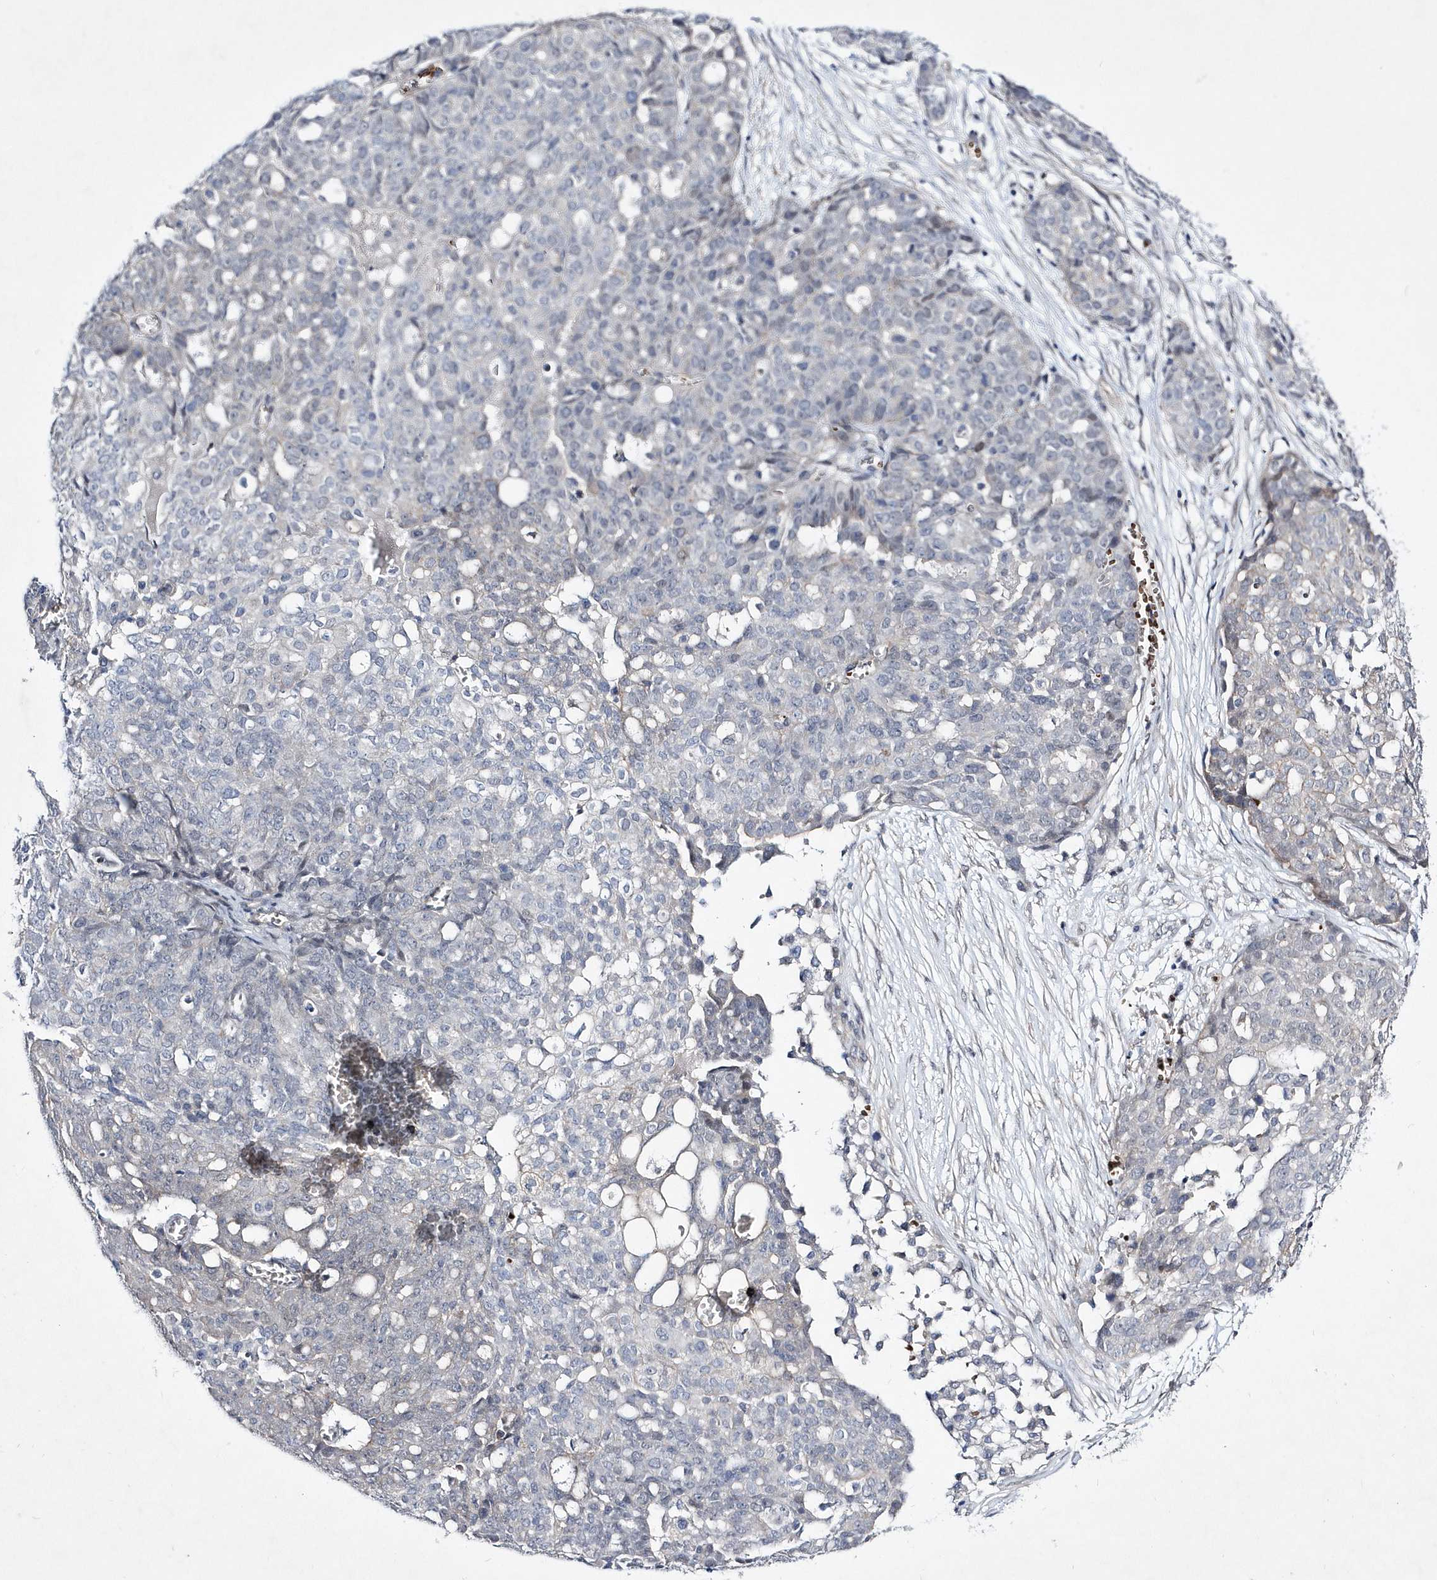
{"staining": {"intensity": "negative", "quantity": "none", "location": "none"}, "tissue": "ovarian cancer", "cell_type": "Tumor cells", "image_type": "cancer", "snomed": [{"axis": "morphology", "description": "Cystadenocarcinoma, serous, NOS"}, {"axis": "topography", "description": "Soft tissue"}, {"axis": "topography", "description": "Ovary"}], "caption": "Immunohistochemical staining of ovarian cancer reveals no significant expression in tumor cells.", "gene": "ZNF875", "patient": {"sex": "female", "age": 57}}